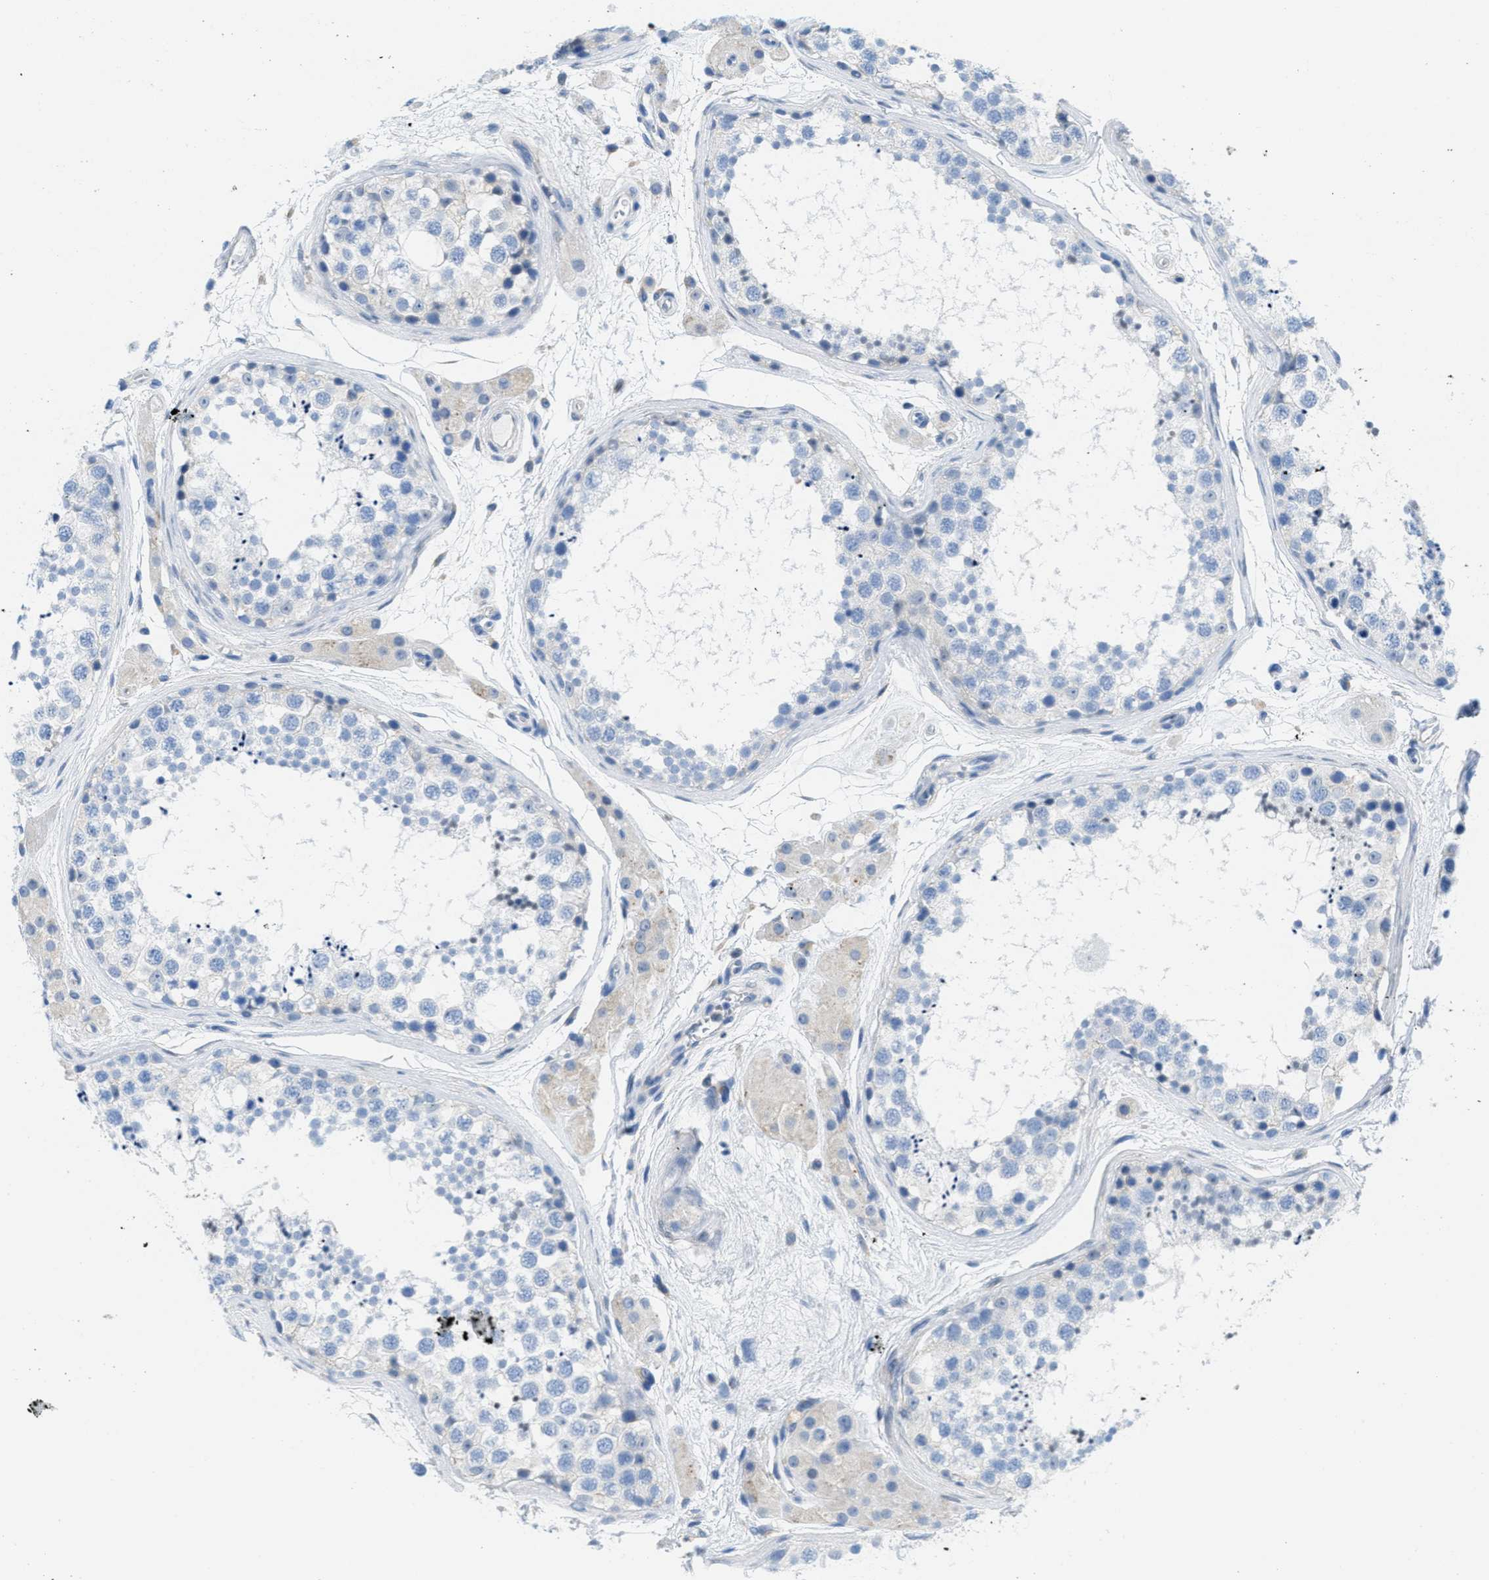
{"staining": {"intensity": "negative", "quantity": "none", "location": "none"}, "tissue": "testis", "cell_type": "Cells in seminiferous ducts", "image_type": "normal", "snomed": [{"axis": "morphology", "description": "Normal tissue, NOS"}, {"axis": "topography", "description": "Testis"}], "caption": "Immunohistochemistry image of unremarkable human testis stained for a protein (brown), which shows no positivity in cells in seminiferous ducts. The staining was performed using DAB to visualize the protein expression in brown, while the nuclei were stained in blue with hematoxylin (Magnification: 20x).", "gene": "PTDSS1", "patient": {"sex": "male", "age": 56}}